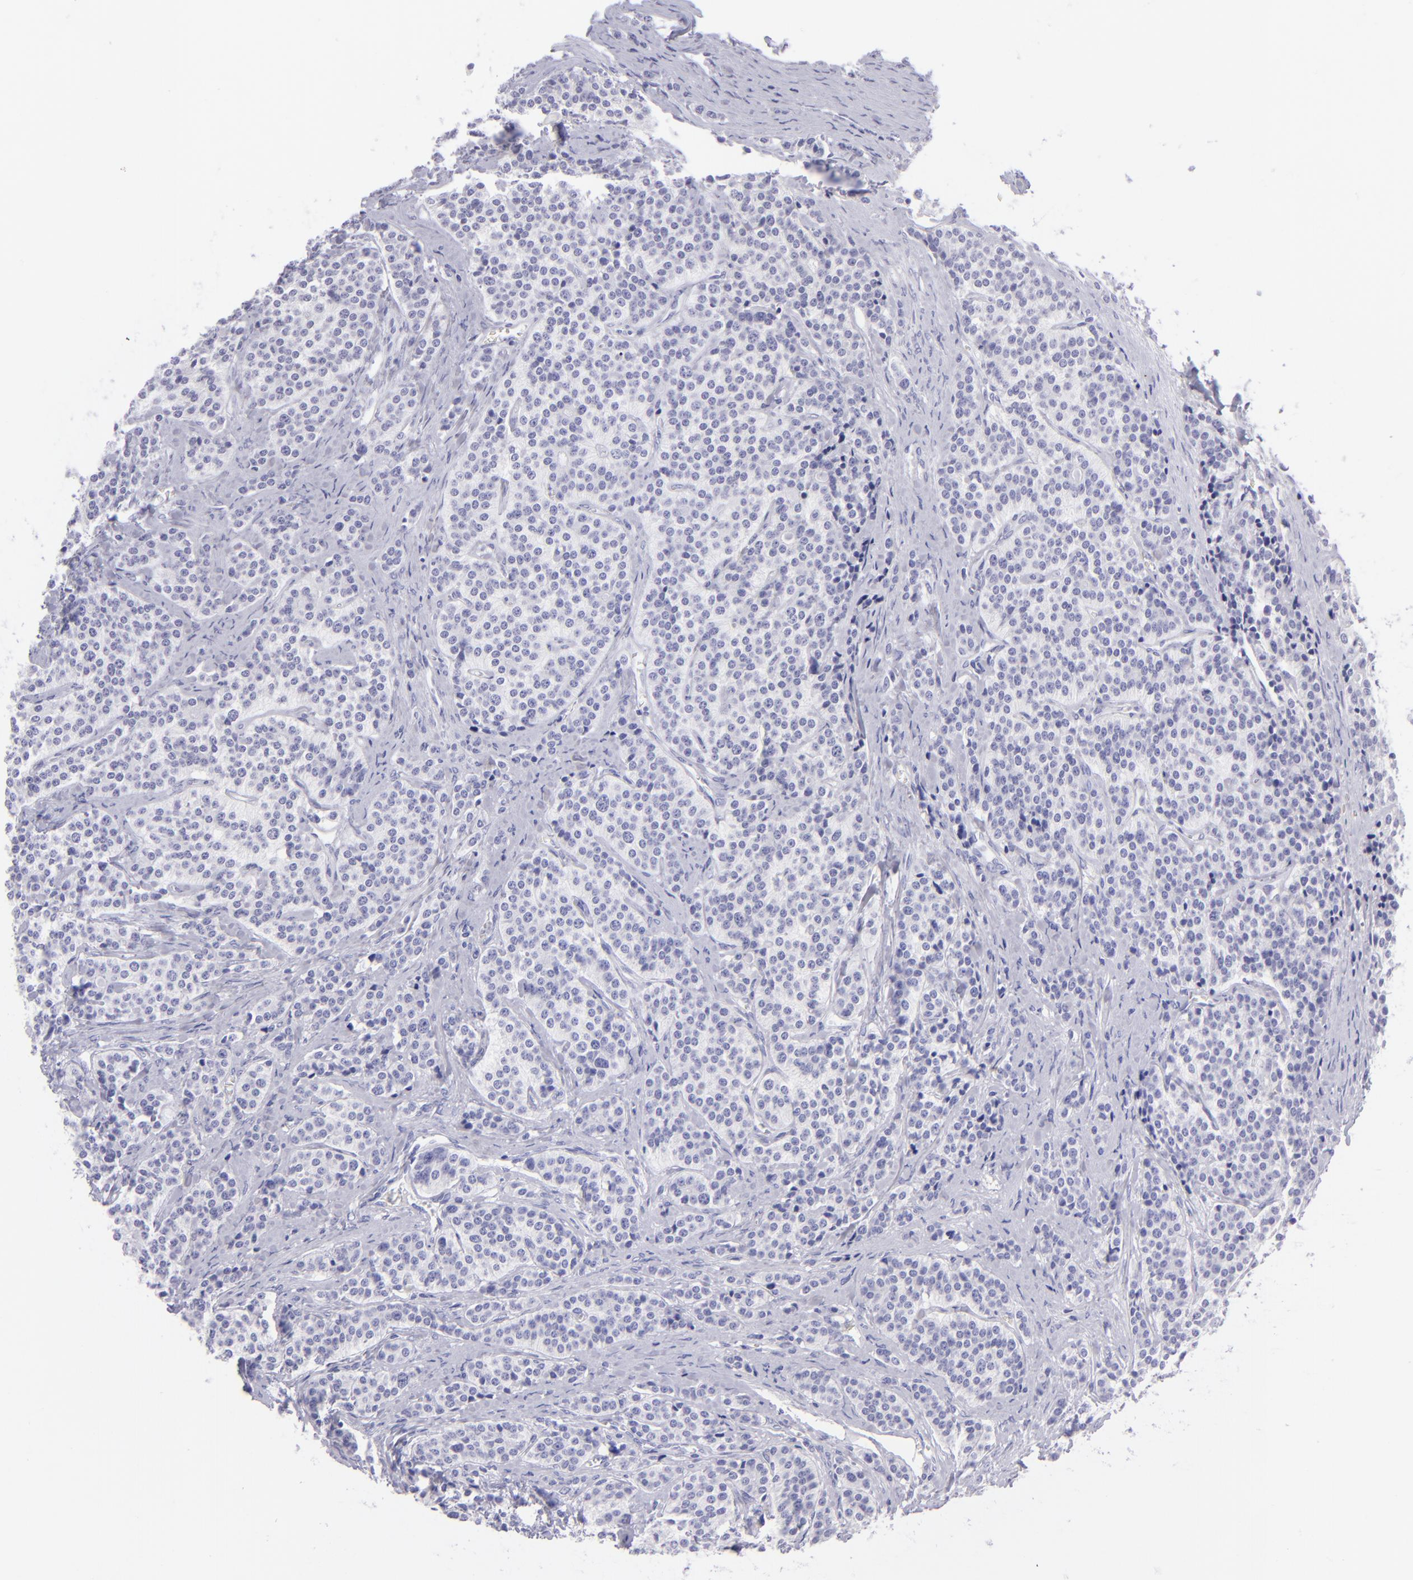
{"staining": {"intensity": "negative", "quantity": "none", "location": "none"}, "tissue": "carcinoid", "cell_type": "Tumor cells", "image_type": "cancer", "snomed": [{"axis": "morphology", "description": "Carcinoid, malignant, NOS"}, {"axis": "topography", "description": "Small intestine"}], "caption": "This is a image of immunohistochemistry staining of malignant carcinoid, which shows no expression in tumor cells. (DAB (3,3'-diaminobenzidine) immunohistochemistry, high magnification).", "gene": "SLC1A3", "patient": {"sex": "male", "age": 63}}